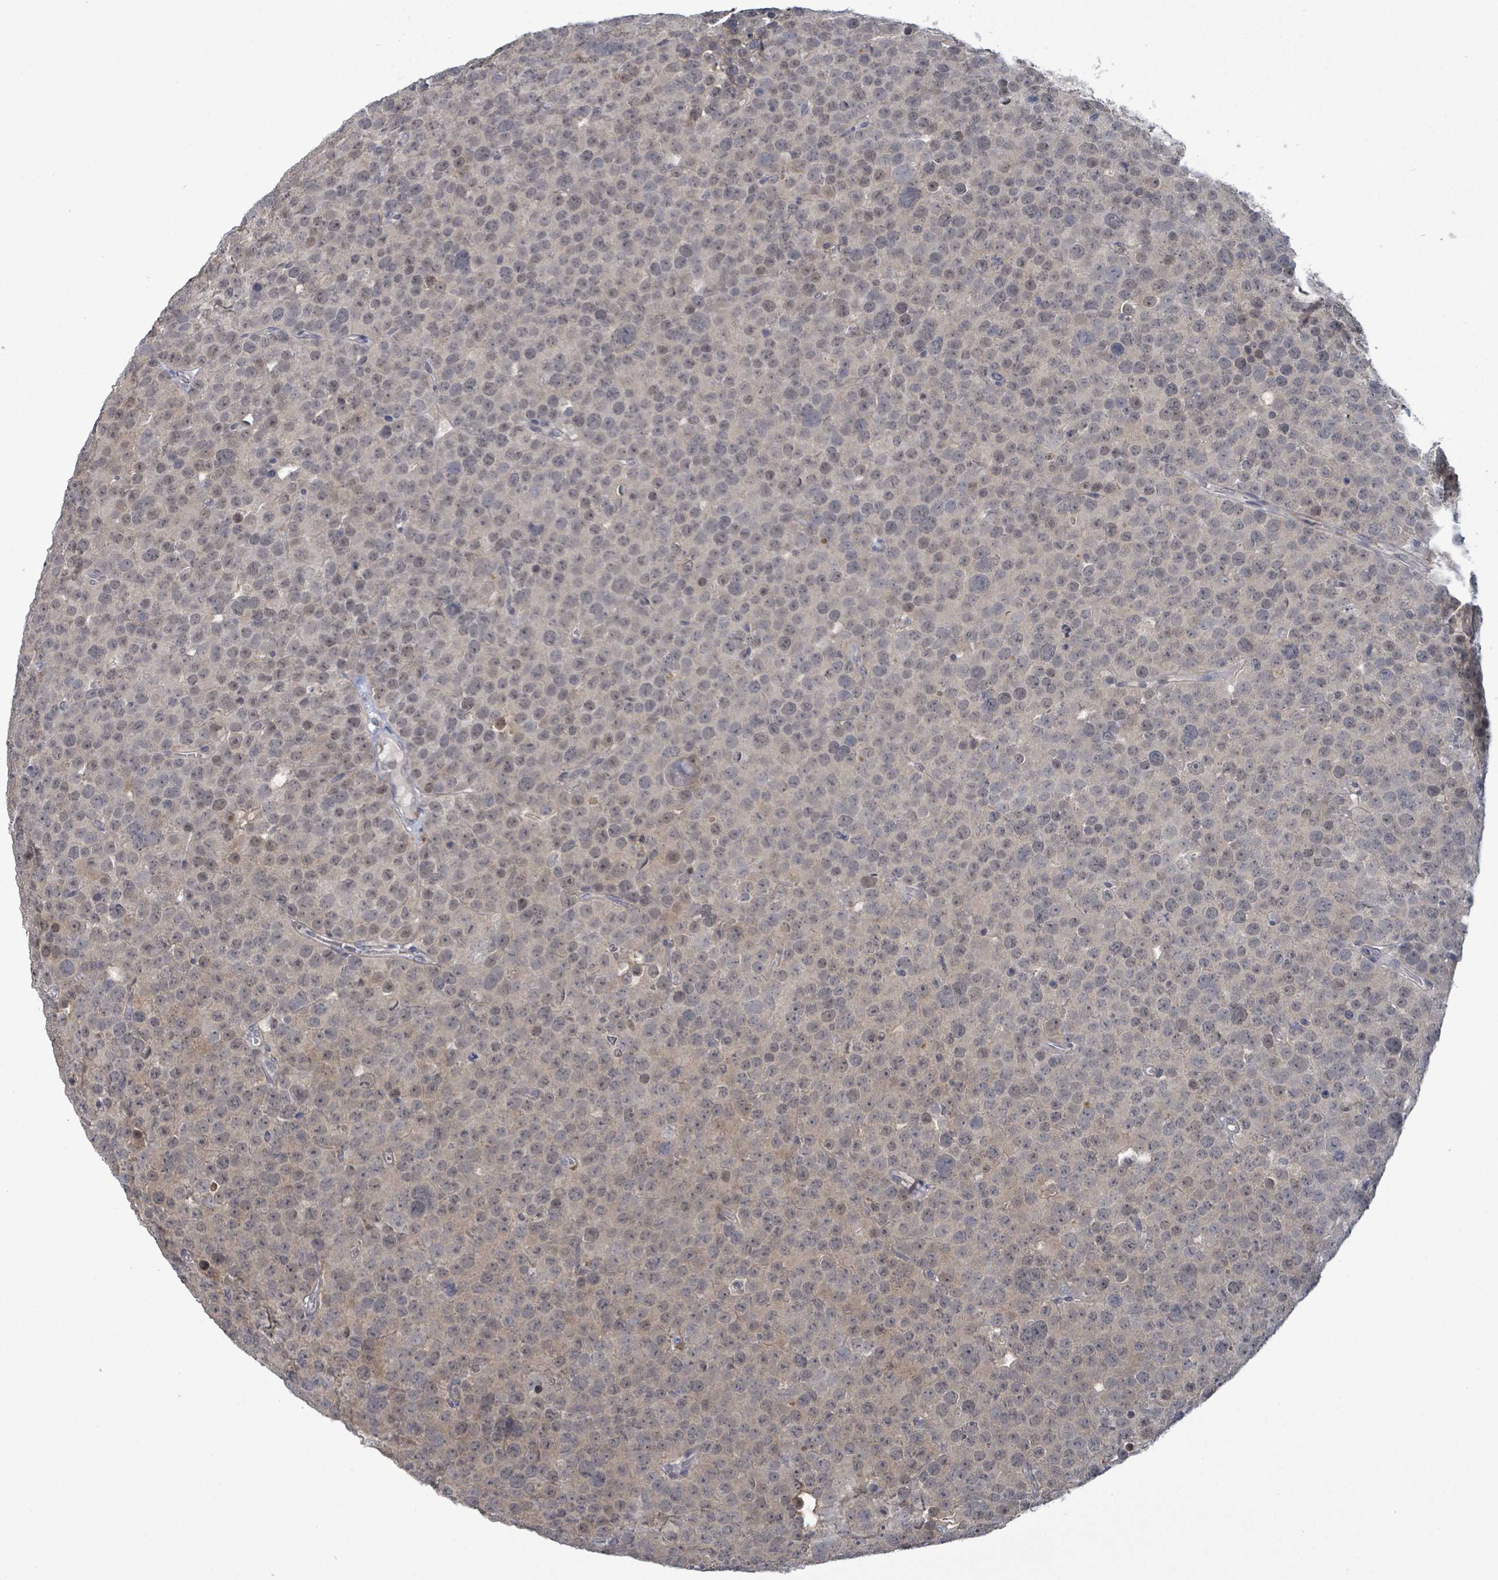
{"staining": {"intensity": "negative", "quantity": "none", "location": "none"}, "tissue": "testis cancer", "cell_type": "Tumor cells", "image_type": "cancer", "snomed": [{"axis": "morphology", "description": "Seminoma, NOS"}, {"axis": "topography", "description": "Testis"}], "caption": "This is a photomicrograph of immunohistochemistry staining of testis seminoma, which shows no positivity in tumor cells. The staining was performed using DAB to visualize the protein expression in brown, while the nuclei were stained in blue with hematoxylin (Magnification: 20x).", "gene": "AMMECR1", "patient": {"sex": "male", "age": 71}}